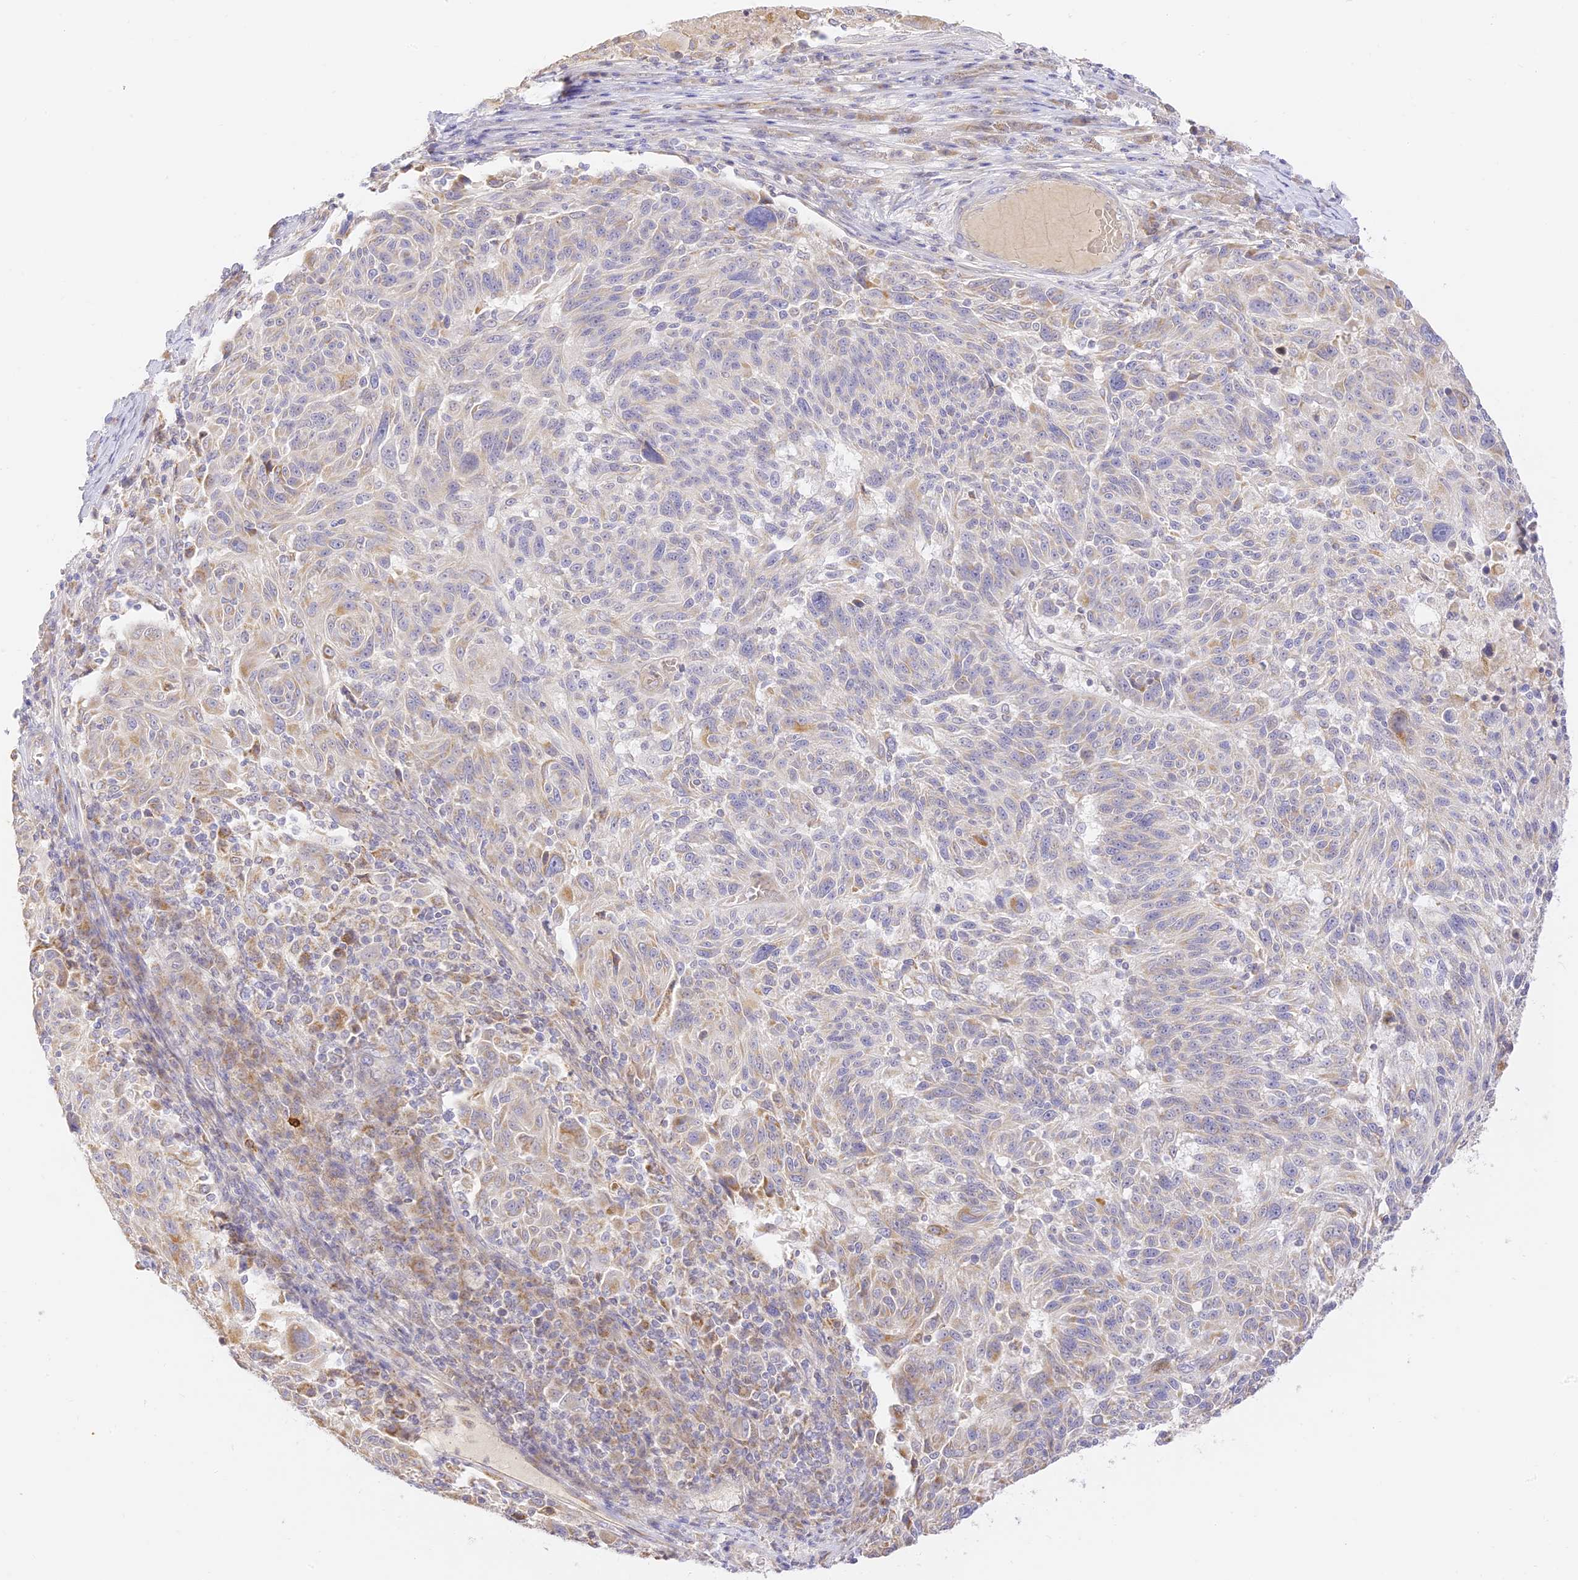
{"staining": {"intensity": "weak", "quantity": "25%-75%", "location": "cytoplasmic/membranous"}, "tissue": "melanoma", "cell_type": "Tumor cells", "image_type": "cancer", "snomed": [{"axis": "morphology", "description": "Malignant melanoma, NOS"}, {"axis": "topography", "description": "Skin"}], "caption": "Protein staining exhibits weak cytoplasmic/membranous staining in about 25%-75% of tumor cells in melanoma. The staining was performed using DAB (3,3'-diaminobenzidine) to visualize the protein expression in brown, while the nuclei were stained in blue with hematoxylin (Magnification: 20x).", "gene": "LRRC15", "patient": {"sex": "male", "age": 53}}